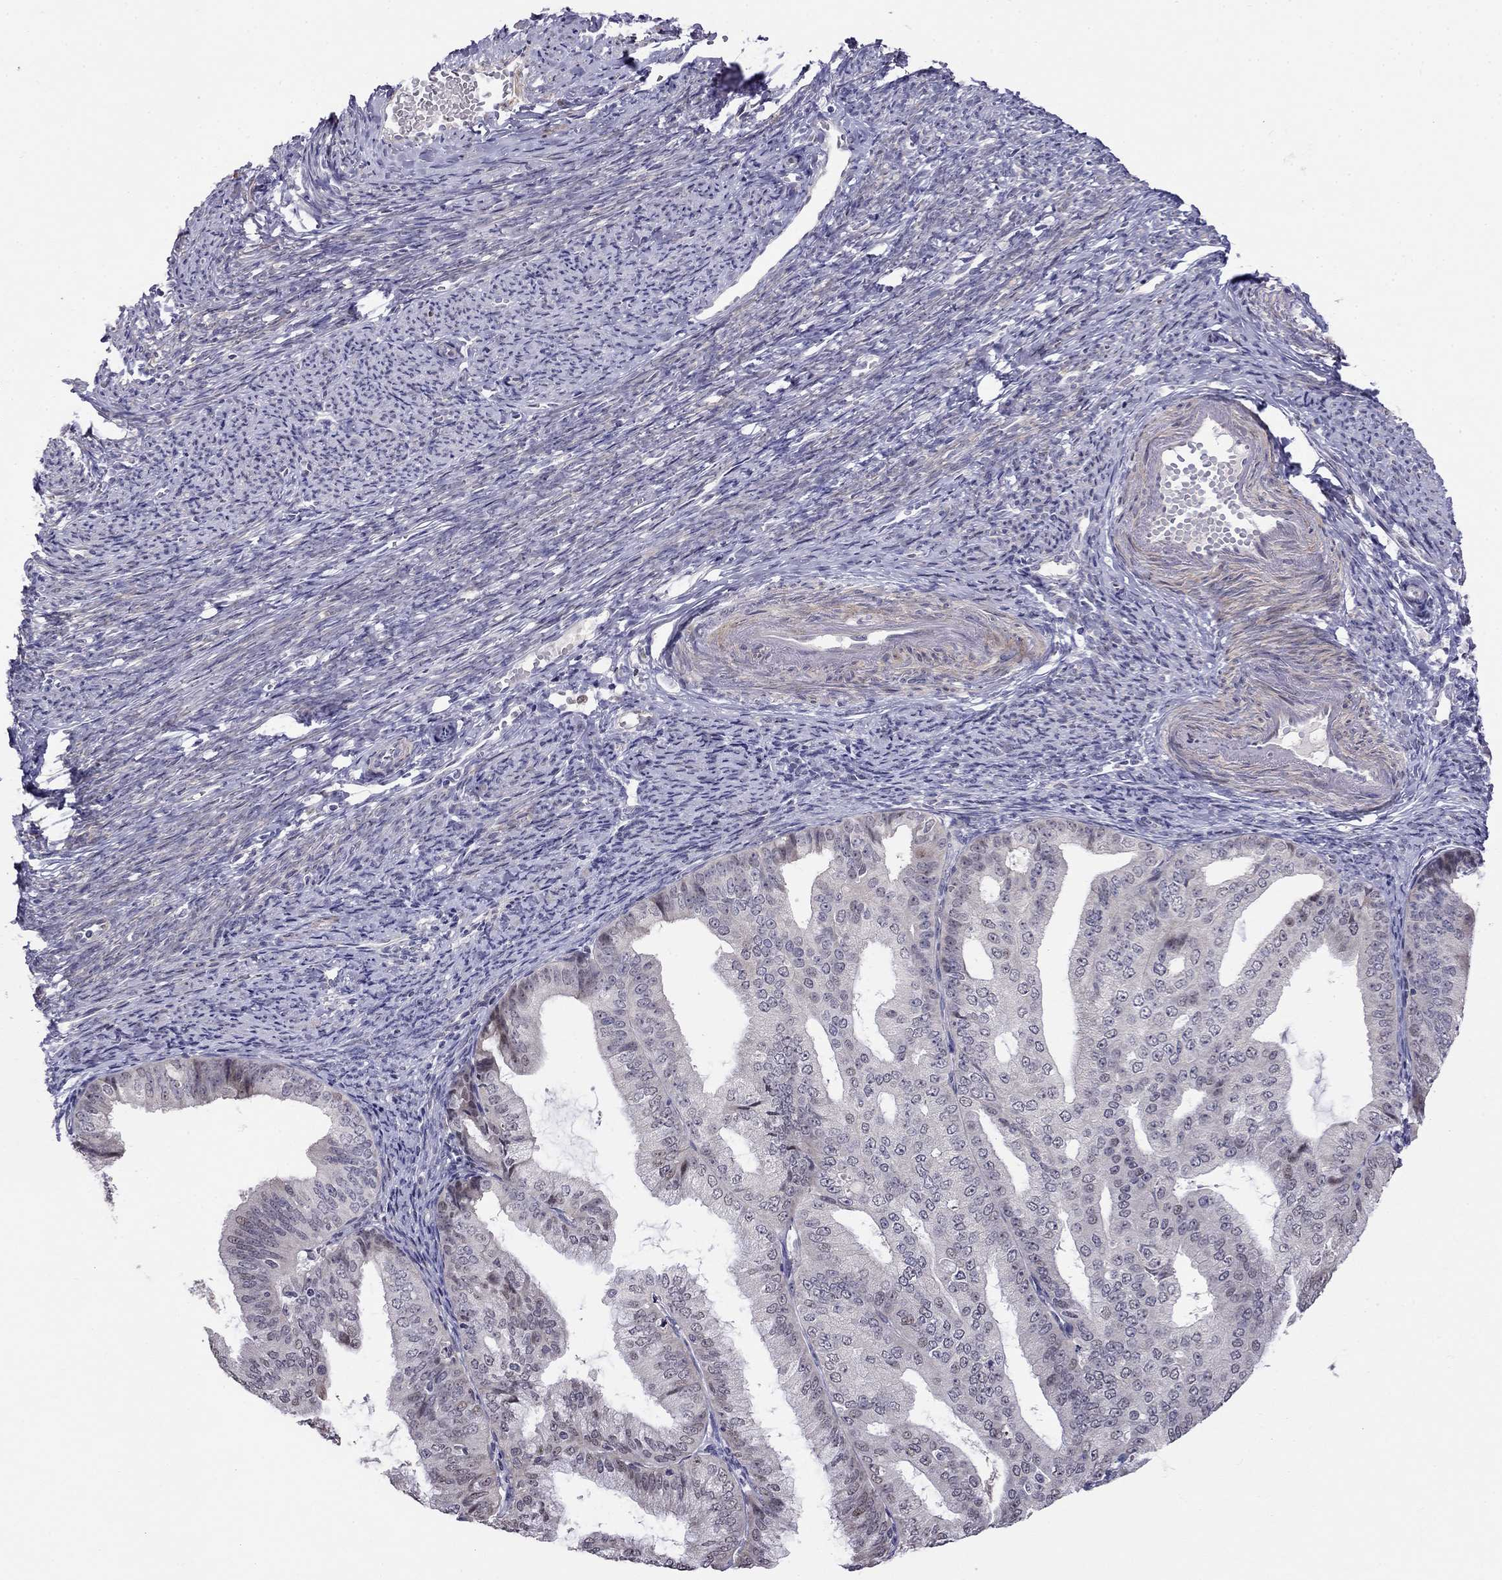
{"staining": {"intensity": "negative", "quantity": "none", "location": "none"}, "tissue": "endometrial cancer", "cell_type": "Tumor cells", "image_type": "cancer", "snomed": [{"axis": "morphology", "description": "Adenocarcinoma, NOS"}, {"axis": "topography", "description": "Endometrium"}], "caption": "Tumor cells are negative for protein expression in human adenocarcinoma (endometrial).", "gene": "LRRC39", "patient": {"sex": "female", "age": 63}}